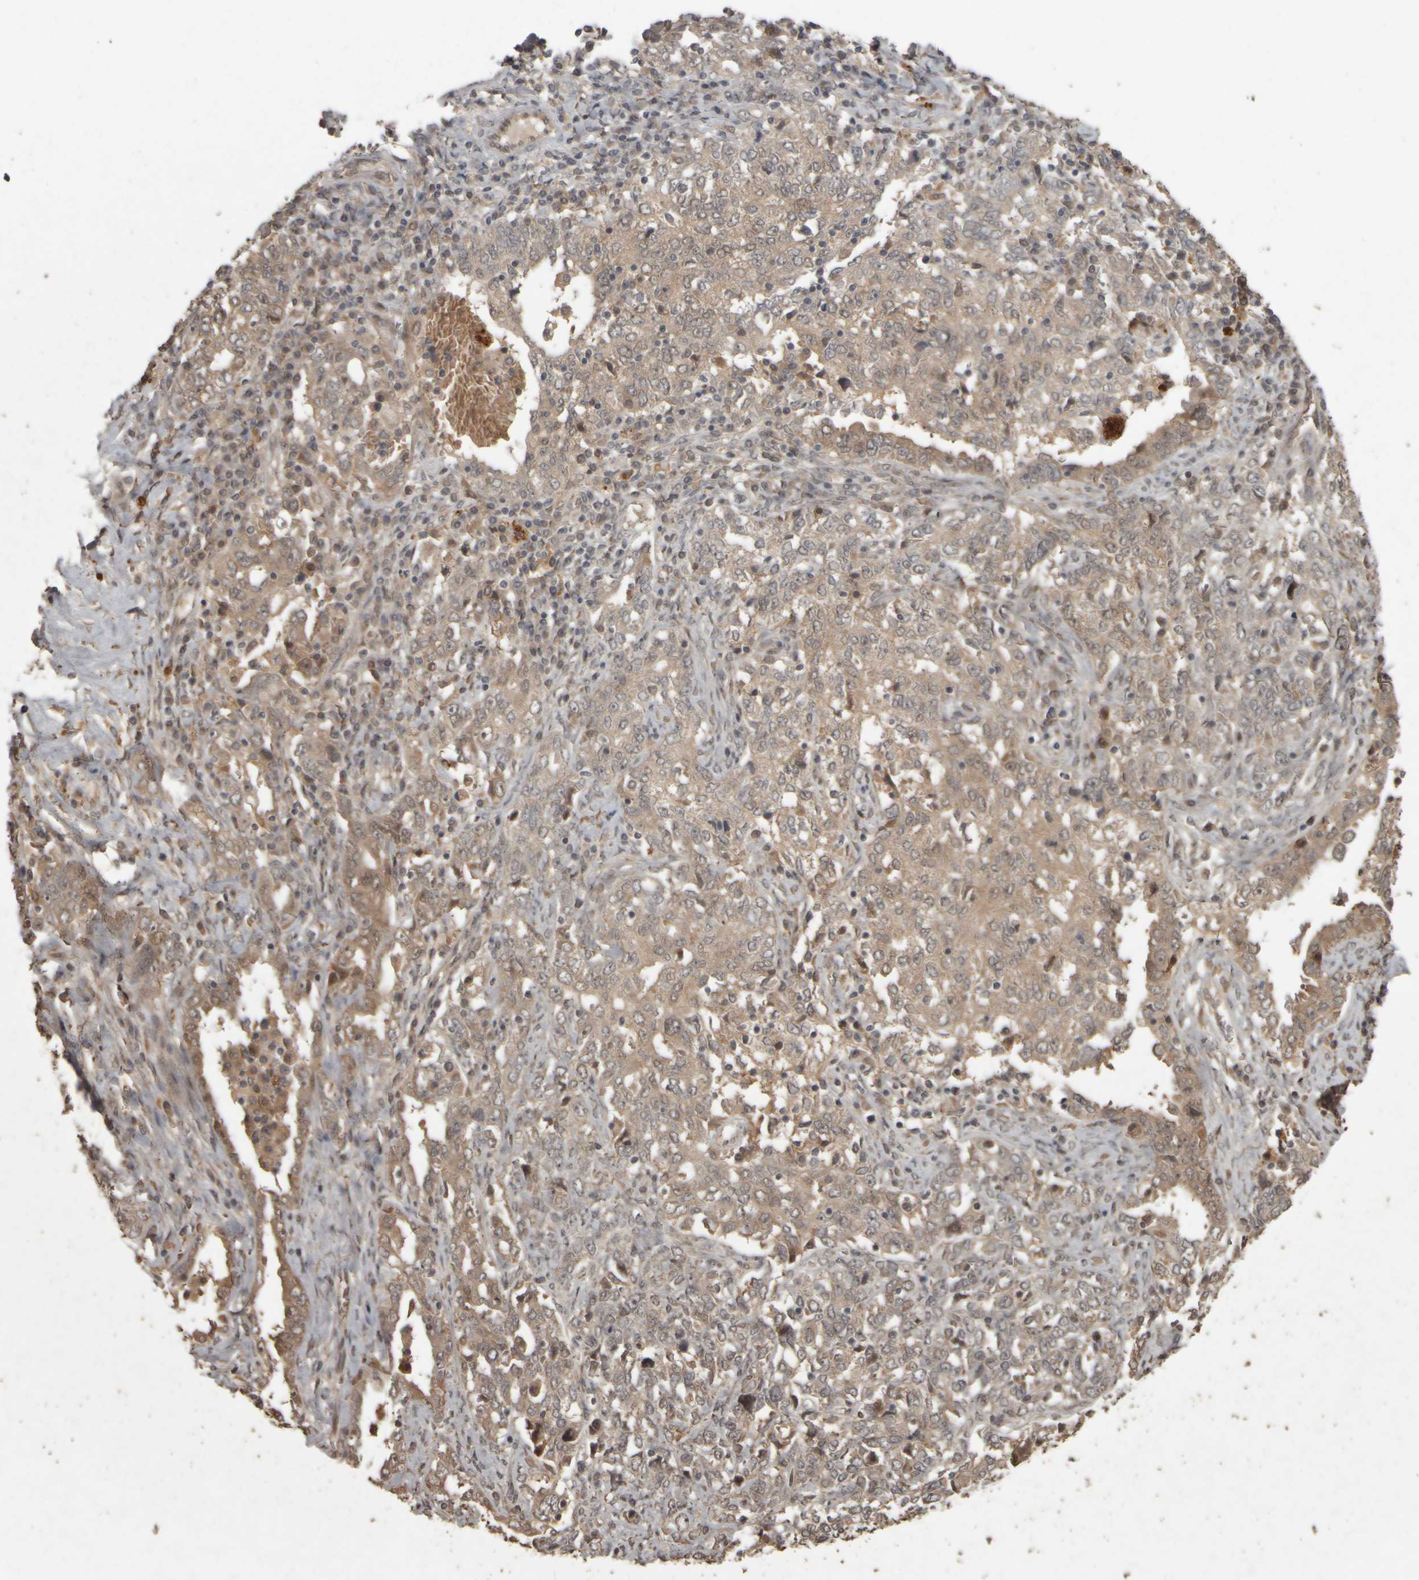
{"staining": {"intensity": "weak", "quantity": ">75%", "location": "cytoplasmic/membranous"}, "tissue": "ovarian cancer", "cell_type": "Tumor cells", "image_type": "cancer", "snomed": [{"axis": "morphology", "description": "Carcinoma, endometroid"}, {"axis": "topography", "description": "Ovary"}], "caption": "Immunohistochemistry of human ovarian cancer reveals low levels of weak cytoplasmic/membranous positivity in about >75% of tumor cells. The staining is performed using DAB (3,3'-diaminobenzidine) brown chromogen to label protein expression. The nuclei are counter-stained blue using hematoxylin.", "gene": "ACO1", "patient": {"sex": "female", "age": 62}}